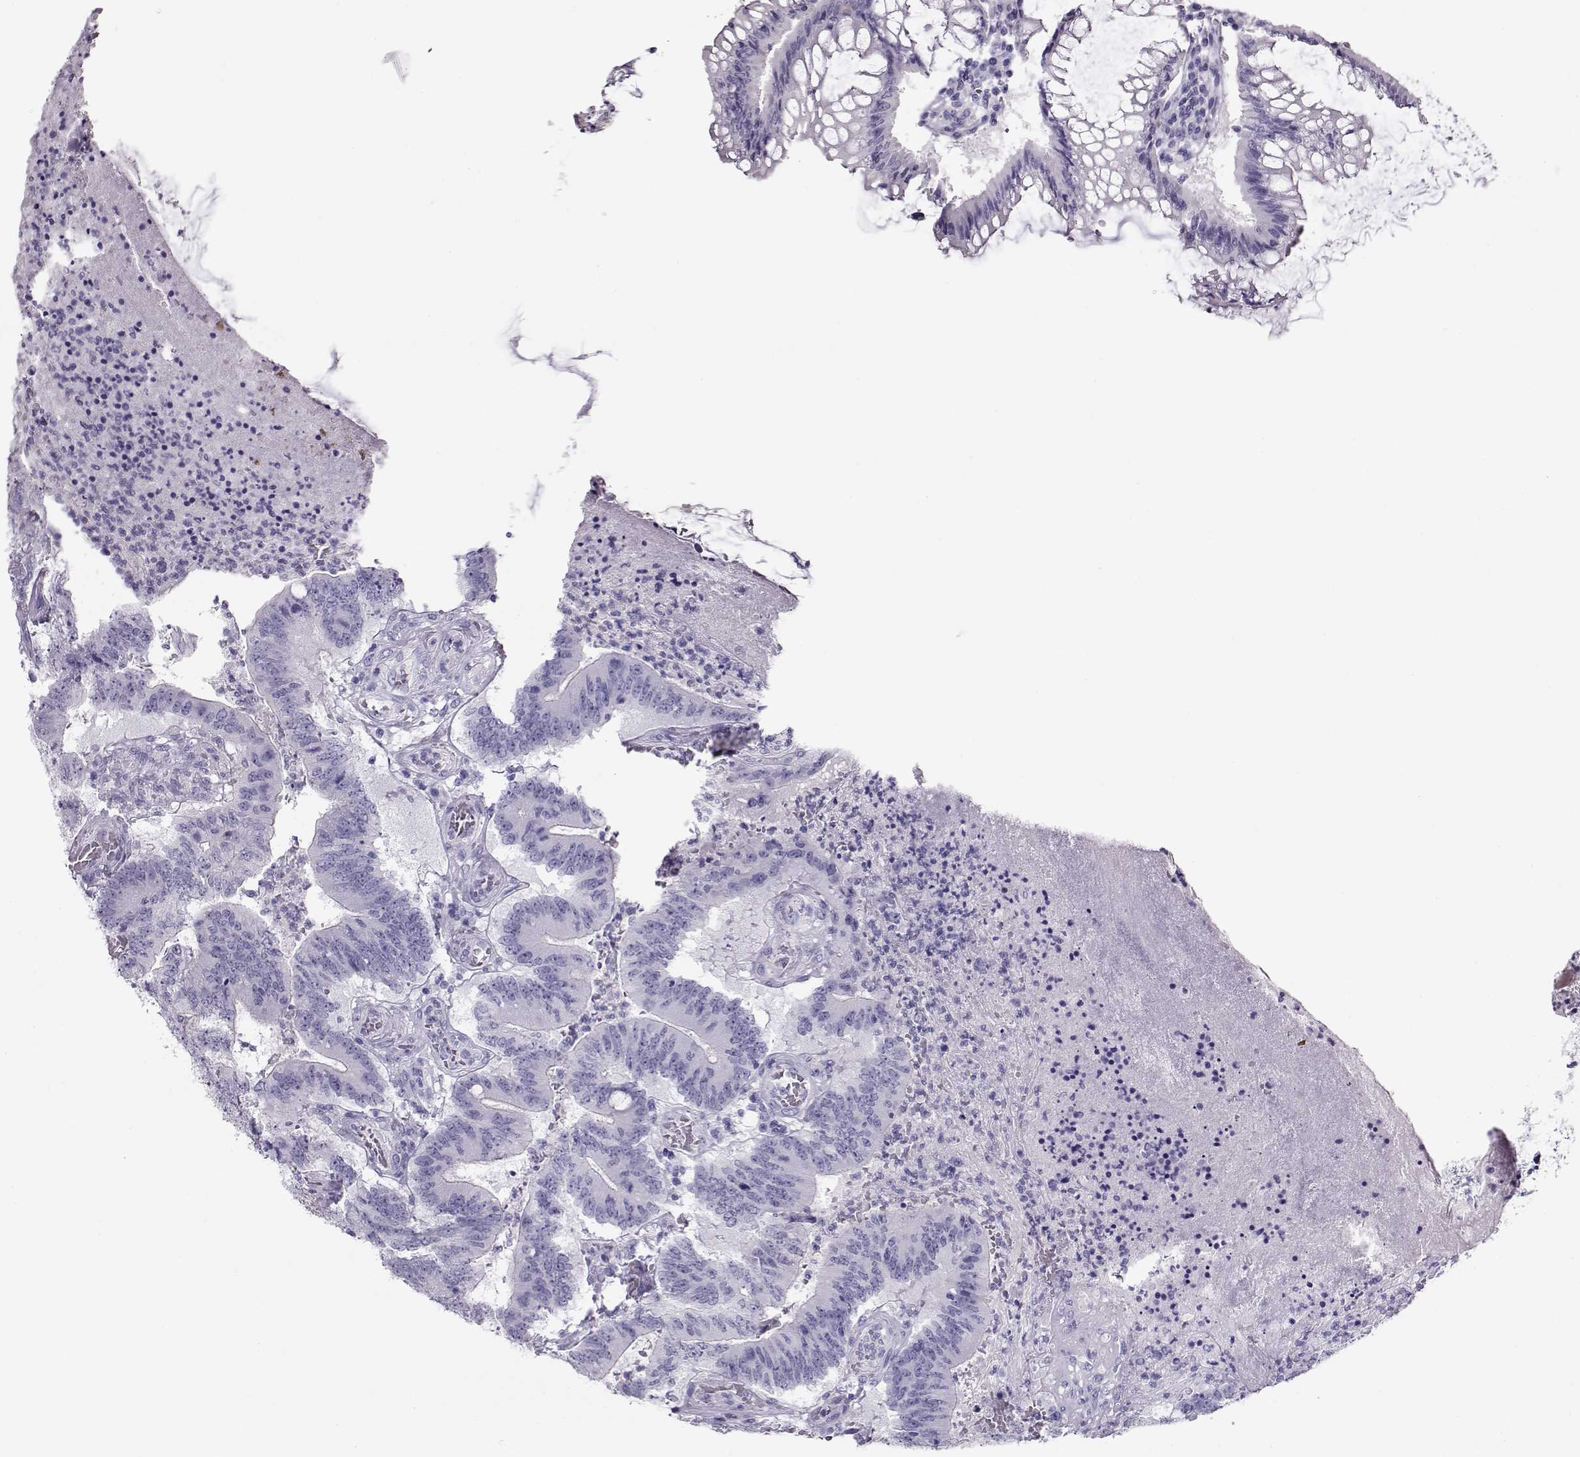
{"staining": {"intensity": "negative", "quantity": "none", "location": "none"}, "tissue": "colorectal cancer", "cell_type": "Tumor cells", "image_type": "cancer", "snomed": [{"axis": "morphology", "description": "Adenocarcinoma, NOS"}, {"axis": "topography", "description": "Colon"}], "caption": "Tumor cells are negative for protein expression in human colorectal cancer (adenocarcinoma).", "gene": "ACTN2", "patient": {"sex": "female", "age": 70}}